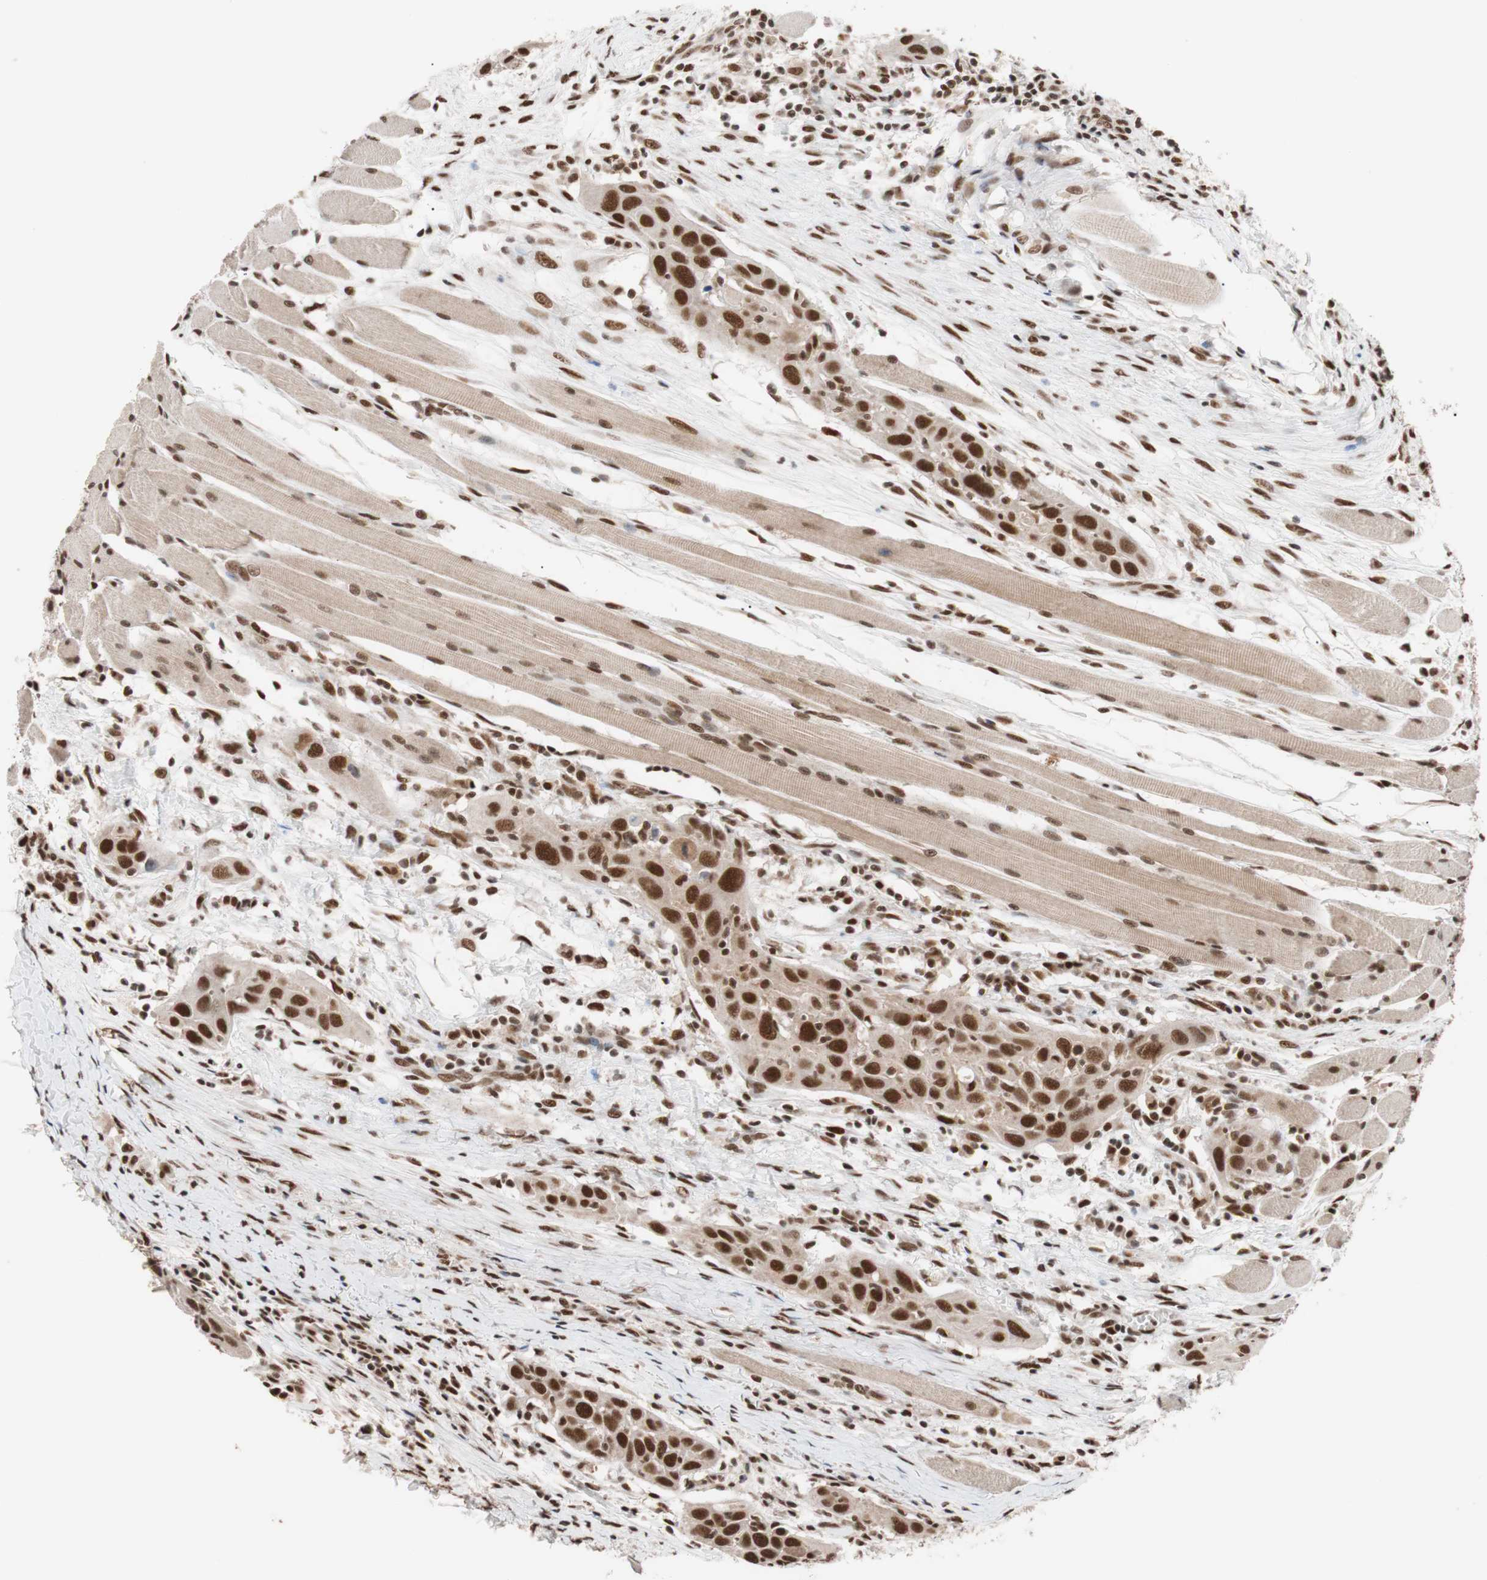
{"staining": {"intensity": "strong", "quantity": ">75%", "location": "nuclear"}, "tissue": "head and neck cancer", "cell_type": "Tumor cells", "image_type": "cancer", "snomed": [{"axis": "morphology", "description": "Squamous cell carcinoma, NOS"}, {"axis": "topography", "description": "Oral tissue"}, {"axis": "topography", "description": "Head-Neck"}], "caption": "Protein expression by IHC demonstrates strong nuclear positivity in approximately >75% of tumor cells in head and neck cancer. The protein is stained brown, and the nuclei are stained in blue (DAB IHC with brightfield microscopy, high magnification).", "gene": "CHAMP1", "patient": {"sex": "female", "age": 50}}